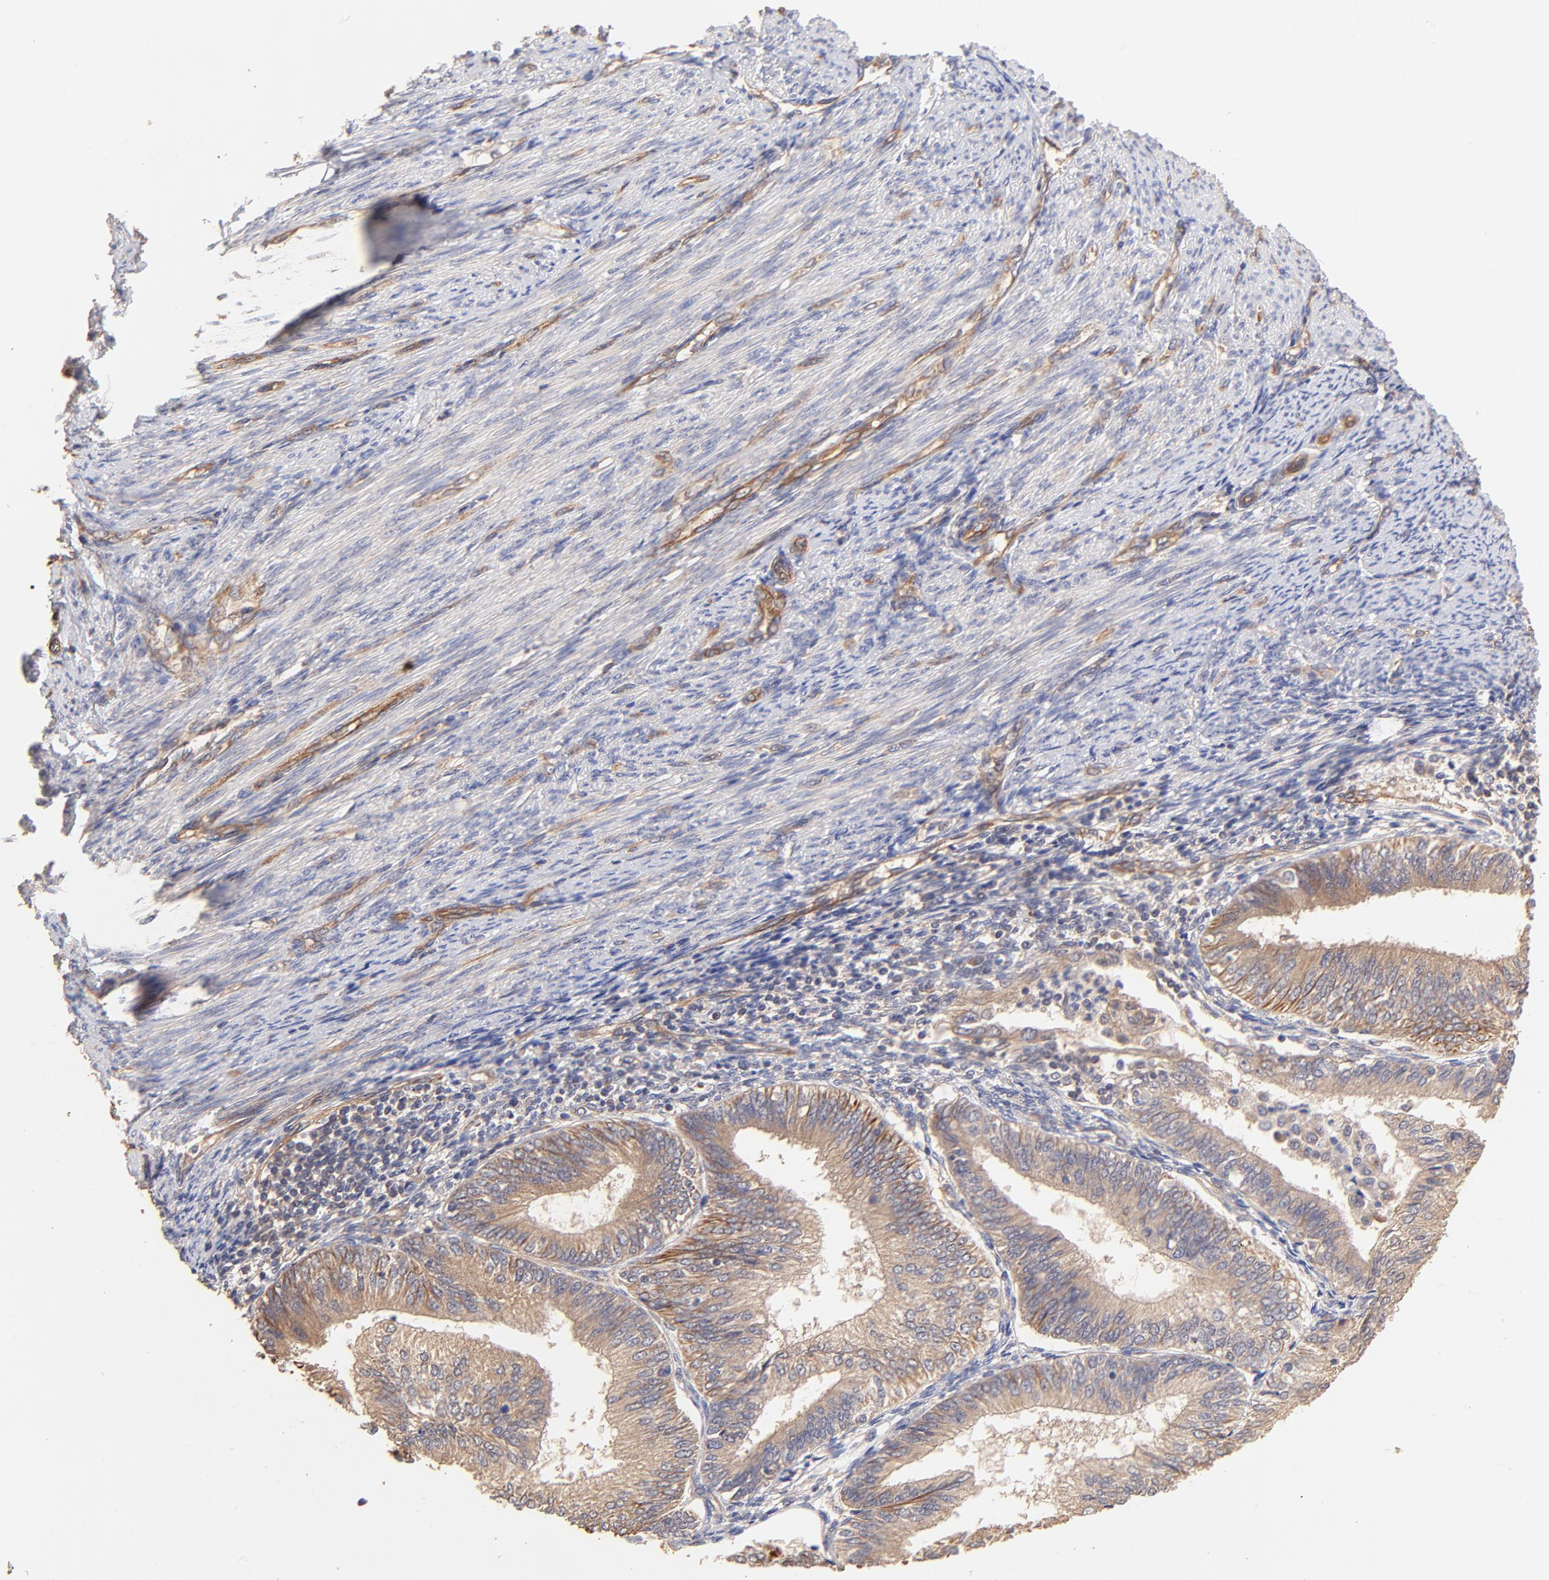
{"staining": {"intensity": "weak", "quantity": ">75%", "location": "cytoplasmic/membranous"}, "tissue": "endometrial cancer", "cell_type": "Tumor cells", "image_type": "cancer", "snomed": [{"axis": "morphology", "description": "Adenocarcinoma, NOS"}, {"axis": "topography", "description": "Endometrium"}], "caption": "There is low levels of weak cytoplasmic/membranous positivity in tumor cells of endometrial adenocarcinoma, as demonstrated by immunohistochemical staining (brown color).", "gene": "TNFAIP3", "patient": {"sex": "female", "age": 55}}